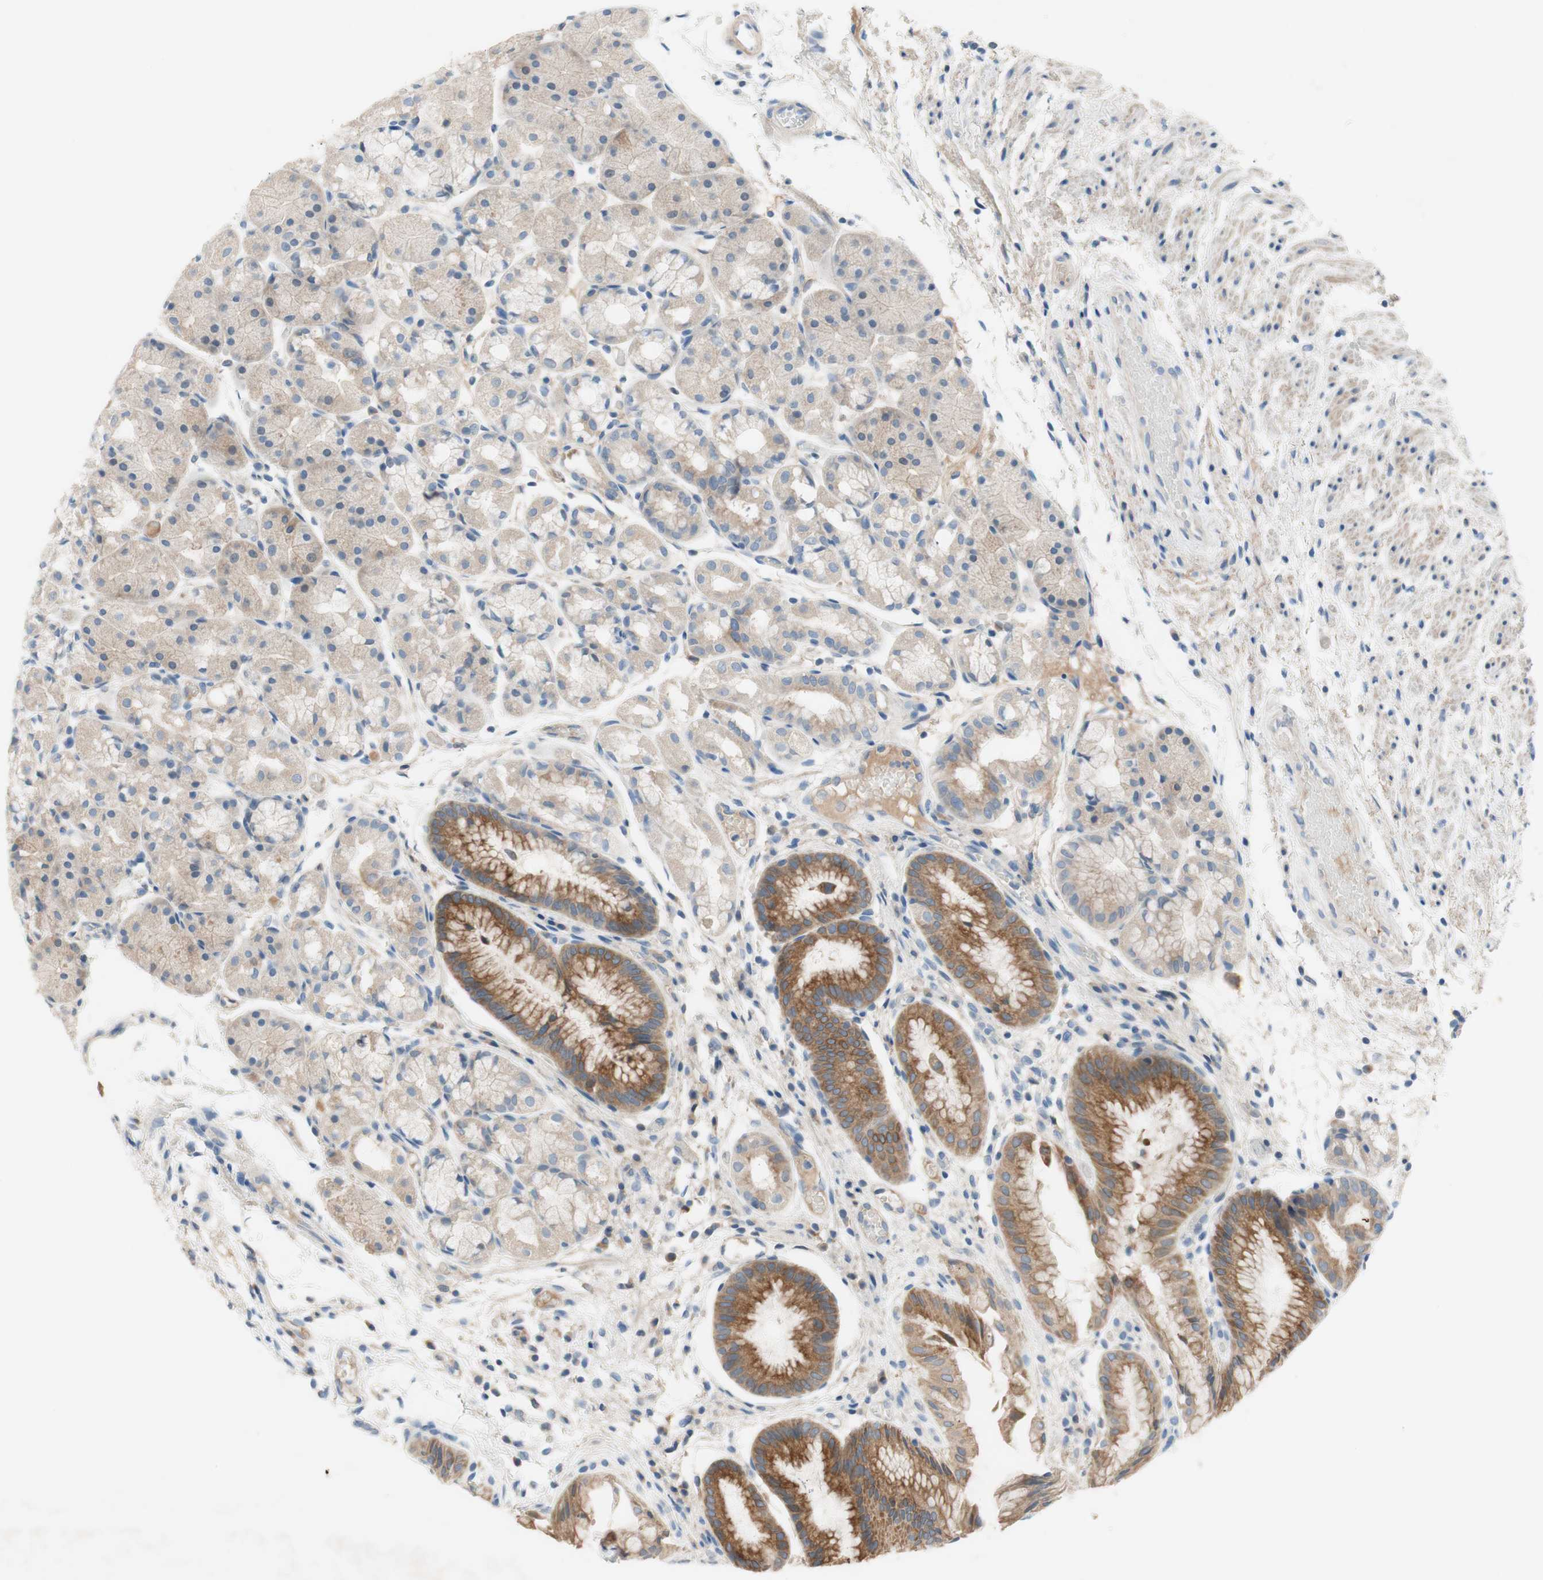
{"staining": {"intensity": "moderate", "quantity": "25%-75%", "location": "cytoplasmic/membranous"}, "tissue": "stomach", "cell_type": "Glandular cells", "image_type": "normal", "snomed": [{"axis": "morphology", "description": "Normal tissue, NOS"}, {"axis": "topography", "description": "Stomach, upper"}], "caption": "A medium amount of moderate cytoplasmic/membranous staining is identified in approximately 25%-75% of glandular cells in unremarkable stomach. (IHC, brightfield microscopy, high magnification).", "gene": "FDFT1", "patient": {"sex": "male", "age": 72}}